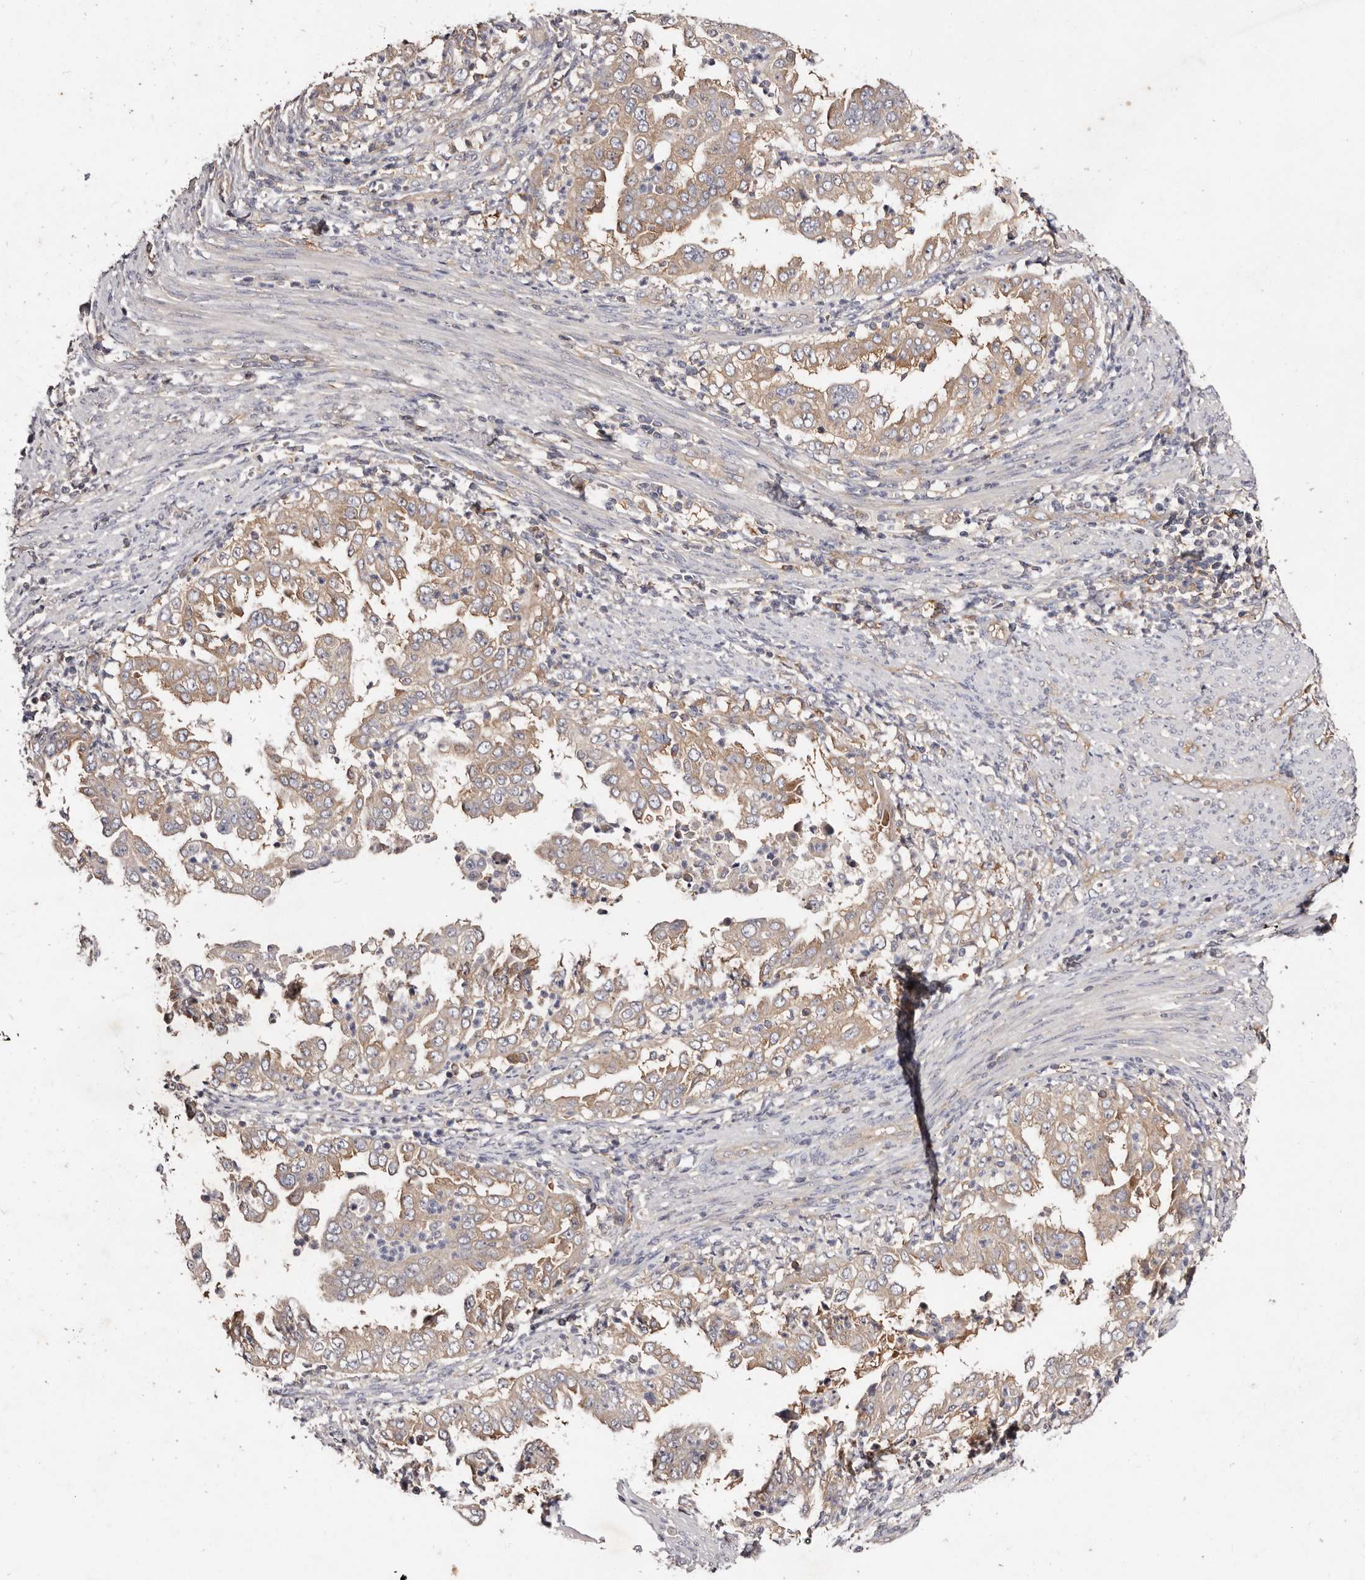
{"staining": {"intensity": "weak", "quantity": ">75%", "location": "cytoplasmic/membranous"}, "tissue": "endometrial cancer", "cell_type": "Tumor cells", "image_type": "cancer", "snomed": [{"axis": "morphology", "description": "Adenocarcinoma, NOS"}, {"axis": "topography", "description": "Endometrium"}], "caption": "Immunohistochemistry (DAB (3,3'-diaminobenzidine)) staining of endometrial cancer (adenocarcinoma) displays weak cytoplasmic/membranous protein positivity in approximately >75% of tumor cells.", "gene": "LTV1", "patient": {"sex": "female", "age": 85}}